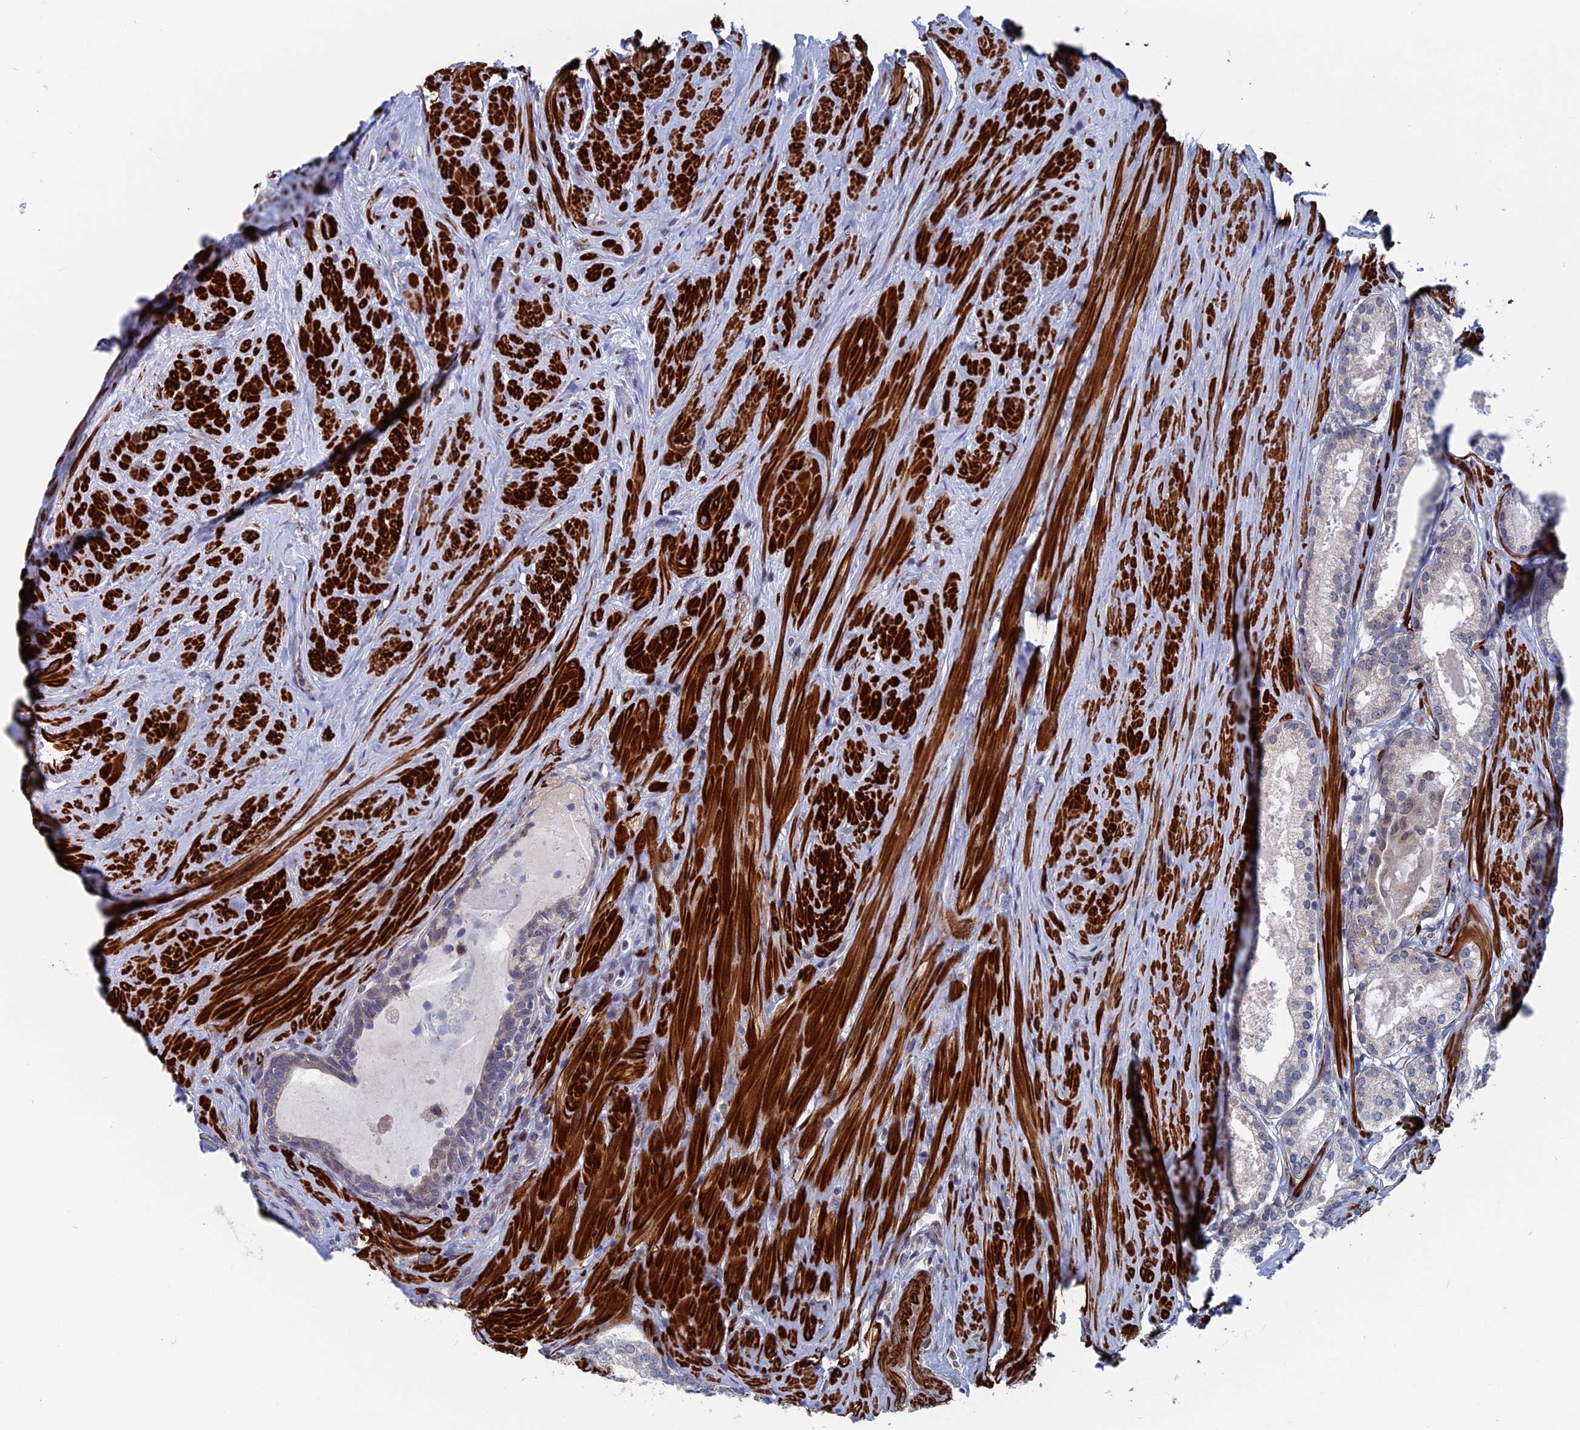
{"staining": {"intensity": "negative", "quantity": "none", "location": "none"}, "tissue": "prostate cancer", "cell_type": "Tumor cells", "image_type": "cancer", "snomed": [{"axis": "morphology", "description": "Adenocarcinoma, Low grade"}, {"axis": "topography", "description": "Prostate"}], "caption": "The photomicrograph demonstrates no staining of tumor cells in prostate cancer (adenocarcinoma (low-grade)).", "gene": "MTRF1", "patient": {"sex": "male", "age": 68}}